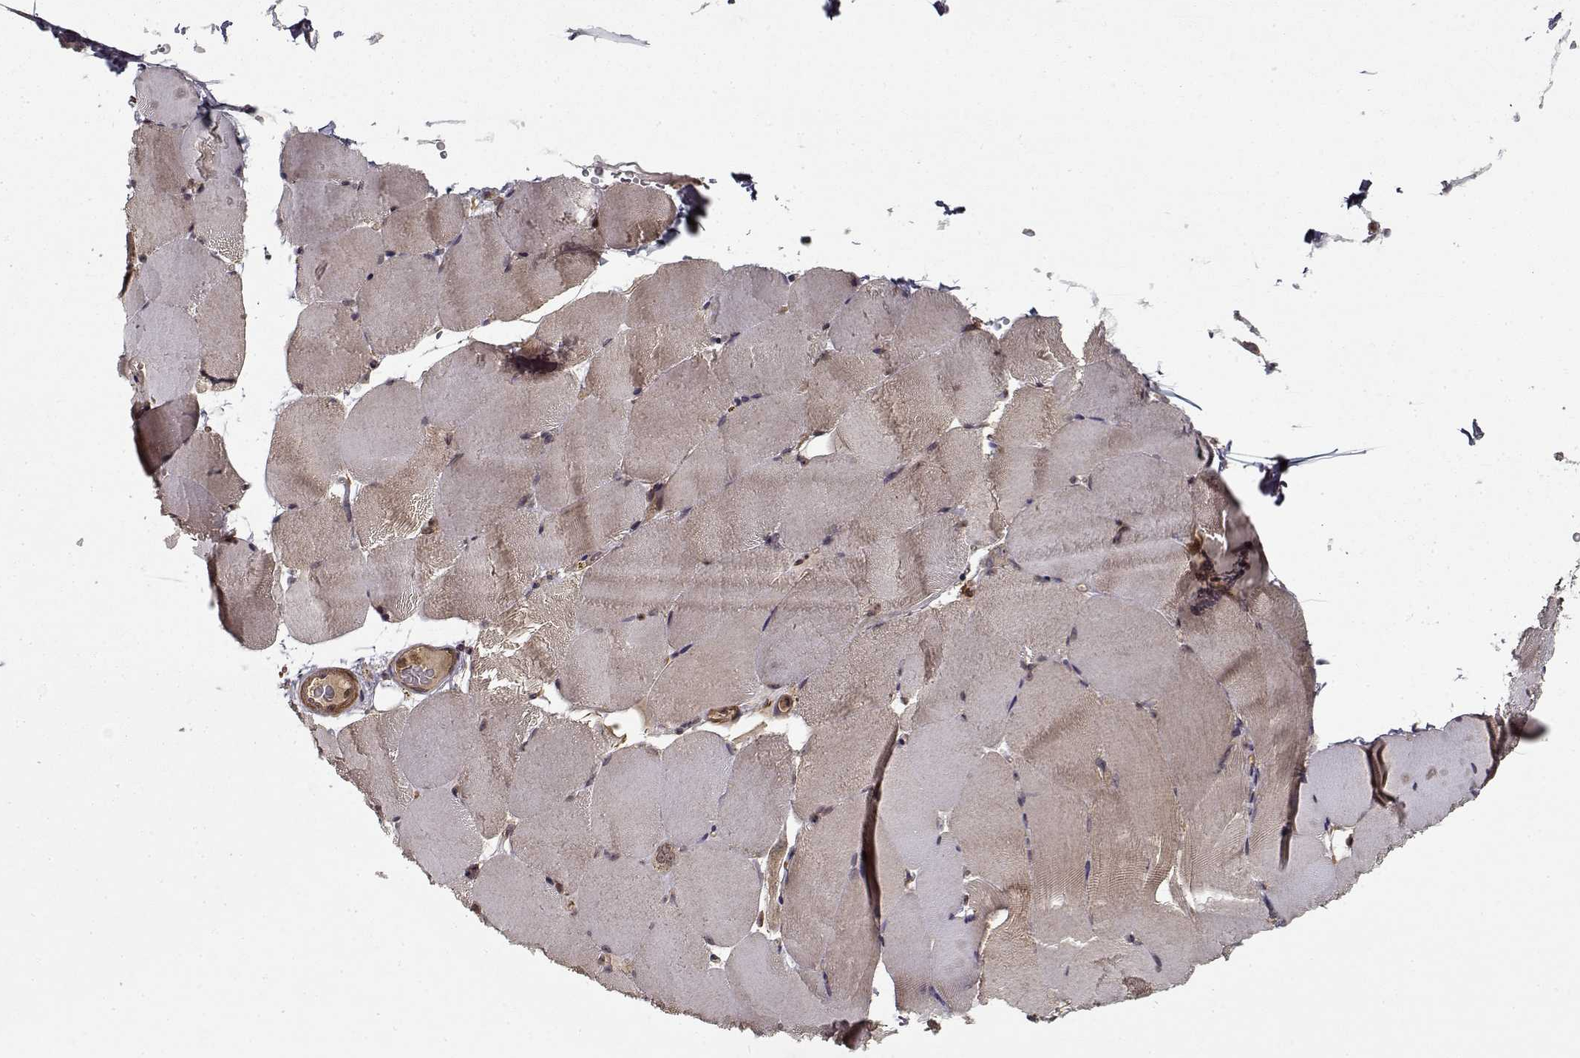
{"staining": {"intensity": "weak", "quantity": ">75%", "location": "cytoplasmic/membranous"}, "tissue": "skeletal muscle", "cell_type": "Myocytes", "image_type": "normal", "snomed": [{"axis": "morphology", "description": "Normal tissue, NOS"}, {"axis": "topography", "description": "Skeletal muscle"}], "caption": "Approximately >75% of myocytes in normal skeletal muscle show weak cytoplasmic/membranous protein expression as visualized by brown immunohistochemical staining.", "gene": "PPP1R12A", "patient": {"sex": "female", "age": 37}}